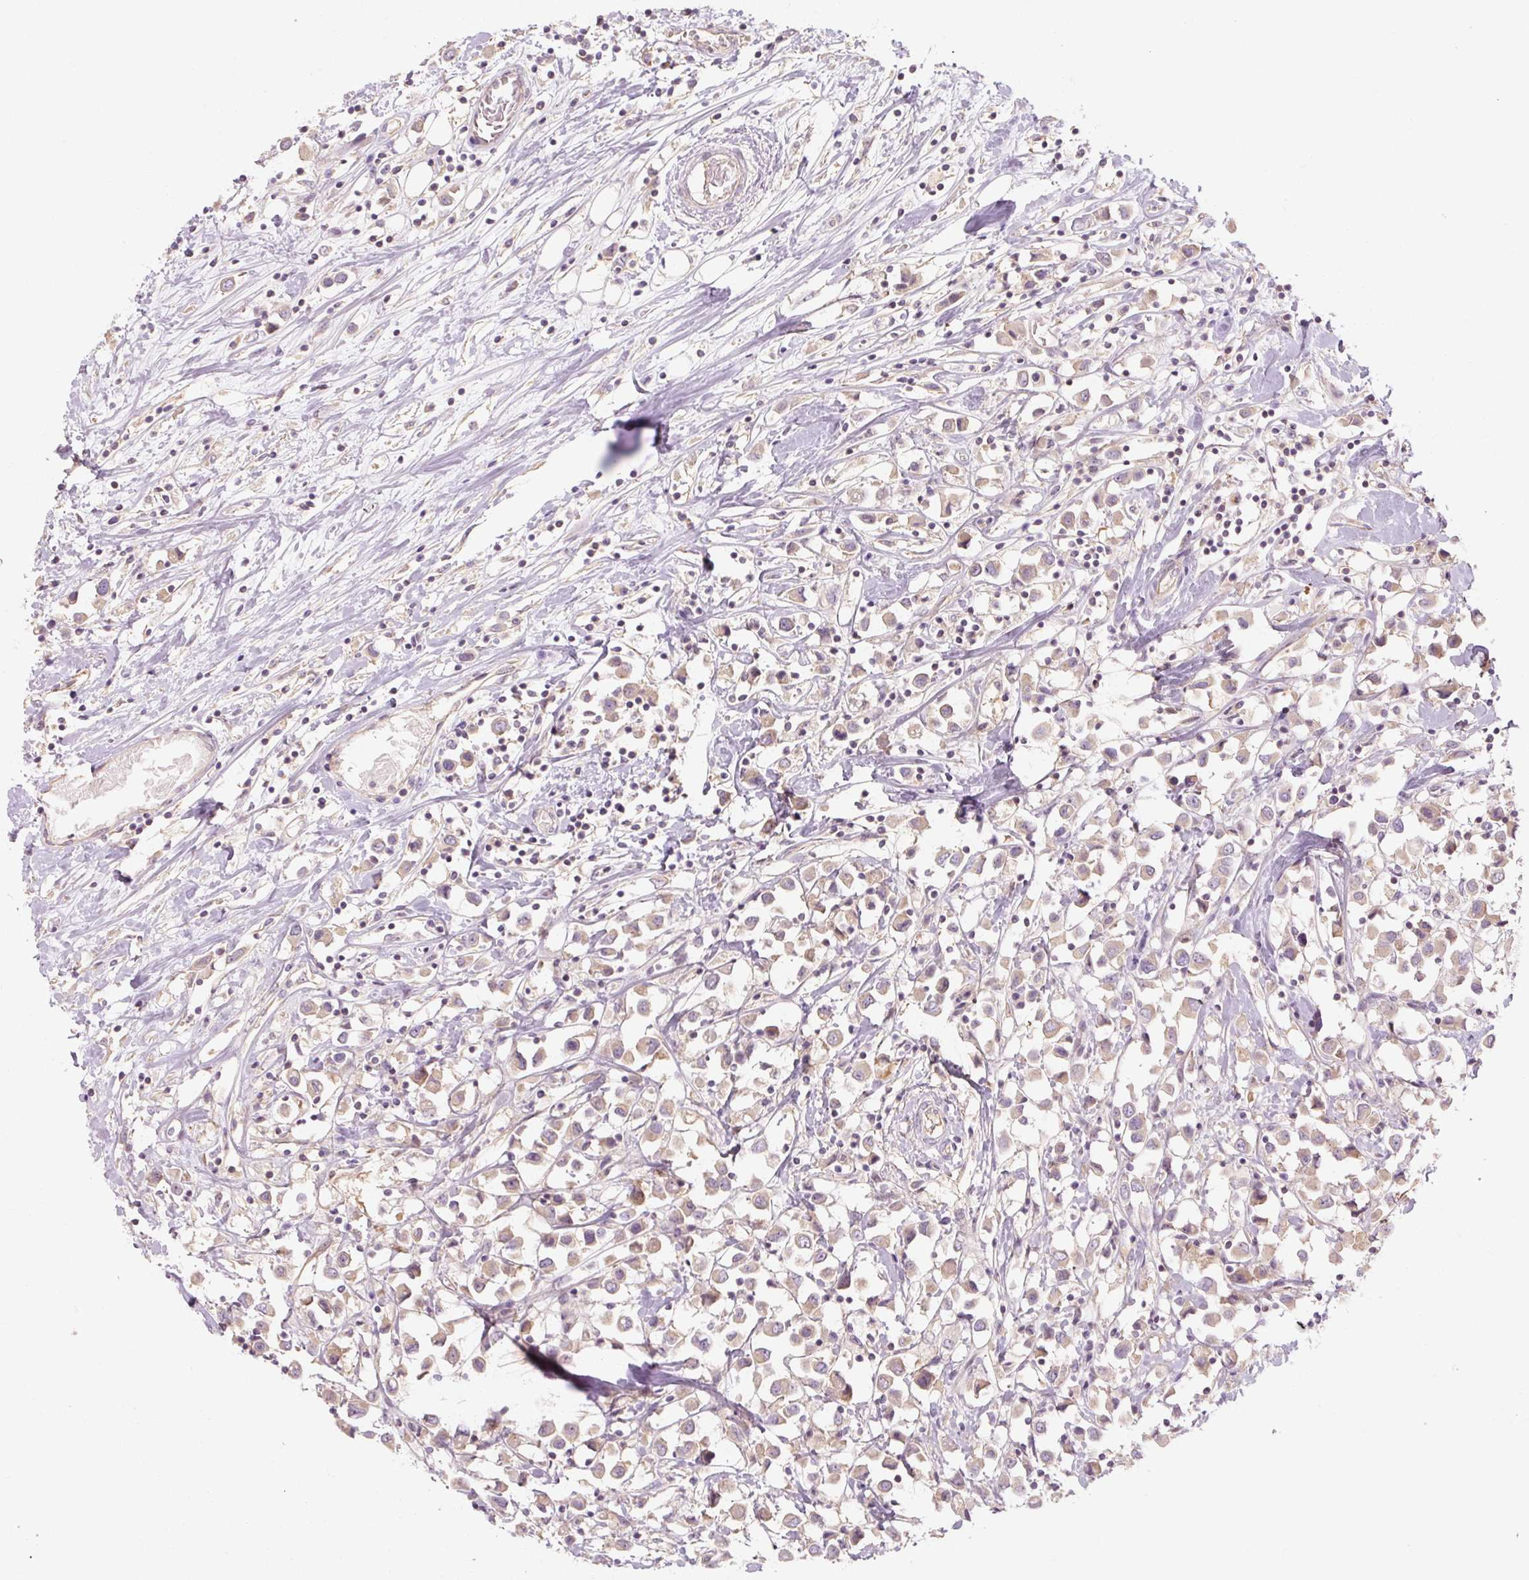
{"staining": {"intensity": "weak", "quantity": "25%-75%", "location": "cytoplasmic/membranous"}, "tissue": "breast cancer", "cell_type": "Tumor cells", "image_type": "cancer", "snomed": [{"axis": "morphology", "description": "Duct carcinoma"}, {"axis": "topography", "description": "Breast"}], "caption": "Tumor cells display low levels of weak cytoplasmic/membranous expression in approximately 25%-75% of cells in human breast cancer.", "gene": "RB1CC1", "patient": {"sex": "female", "age": 61}}